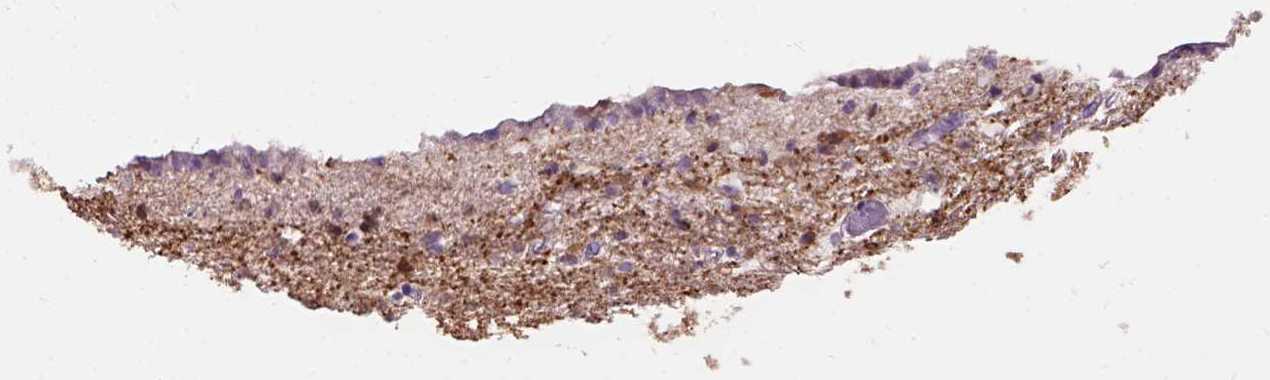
{"staining": {"intensity": "moderate", "quantity": "<25%", "location": "cytoplasmic/membranous,nuclear"}, "tissue": "caudate", "cell_type": "Glial cells", "image_type": "normal", "snomed": [{"axis": "morphology", "description": "Normal tissue, NOS"}, {"axis": "topography", "description": "Lateral ventricle wall"}], "caption": "Protein staining of normal caudate shows moderate cytoplasmic/membranous,nuclear positivity in approximately <25% of glial cells. The staining is performed using DAB (3,3'-diaminobenzidine) brown chromogen to label protein expression. The nuclei are counter-stained blue using hematoxylin.", "gene": "MAPT", "patient": {"sex": "female", "age": 42}}